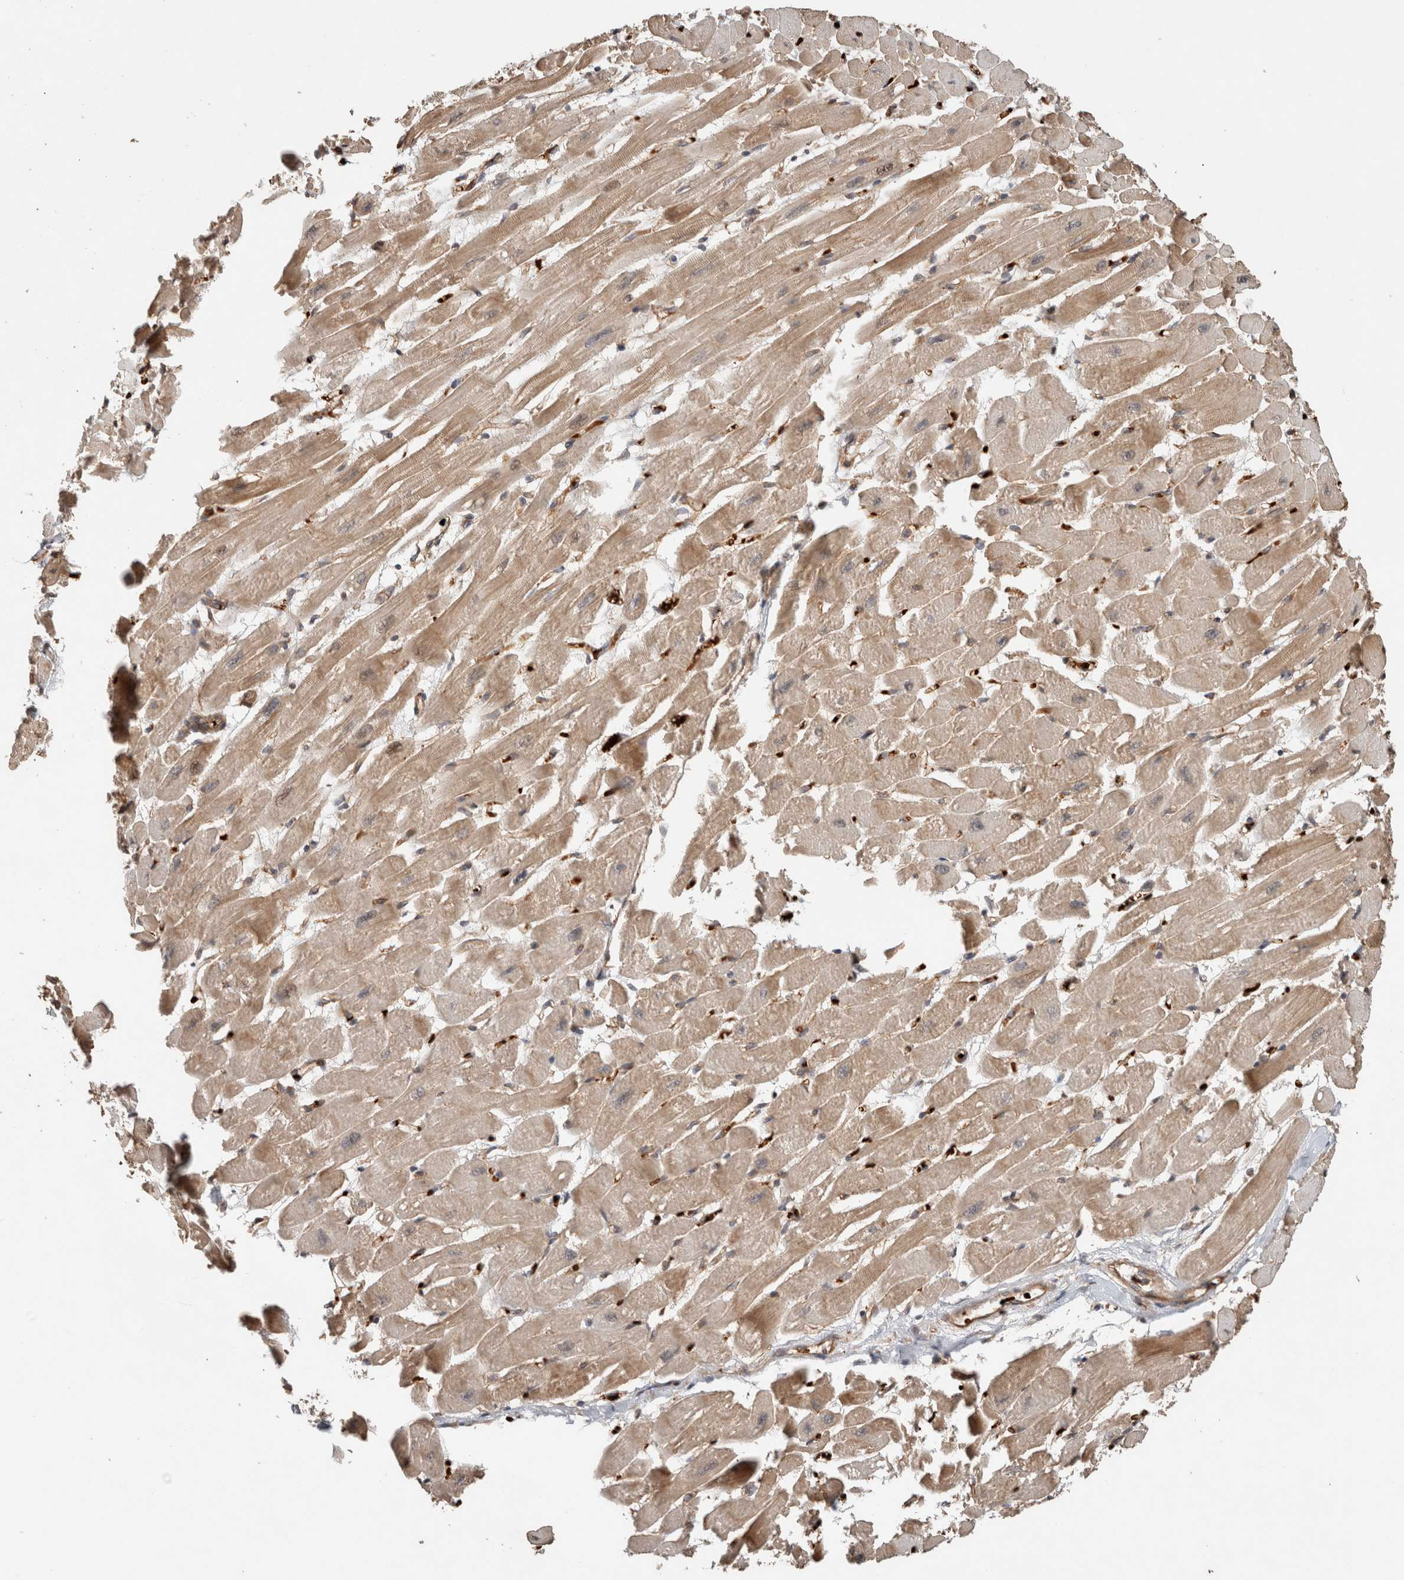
{"staining": {"intensity": "moderate", "quantity": ">75%", "location": "cytoplasmic/membranous"}, "tissue": "heart muscle", "cell_type": "Cardiomyocytes", "image_type": "normal", "snomed": [{"axis": "morphology", "description": "Normal tissue, NOS"}, {"axis": "topography", "description": "Heart"}], "caption": "Immunohistochemistry (IHC) (DAB) staining of unremarkable human heart muscle displays moderate cytoplasmic/membranous protein positivity in approximately >75% of cardiomyocytes.", "gene": "OTUD6B", "patient": {"sex": "female", "age": 54}}